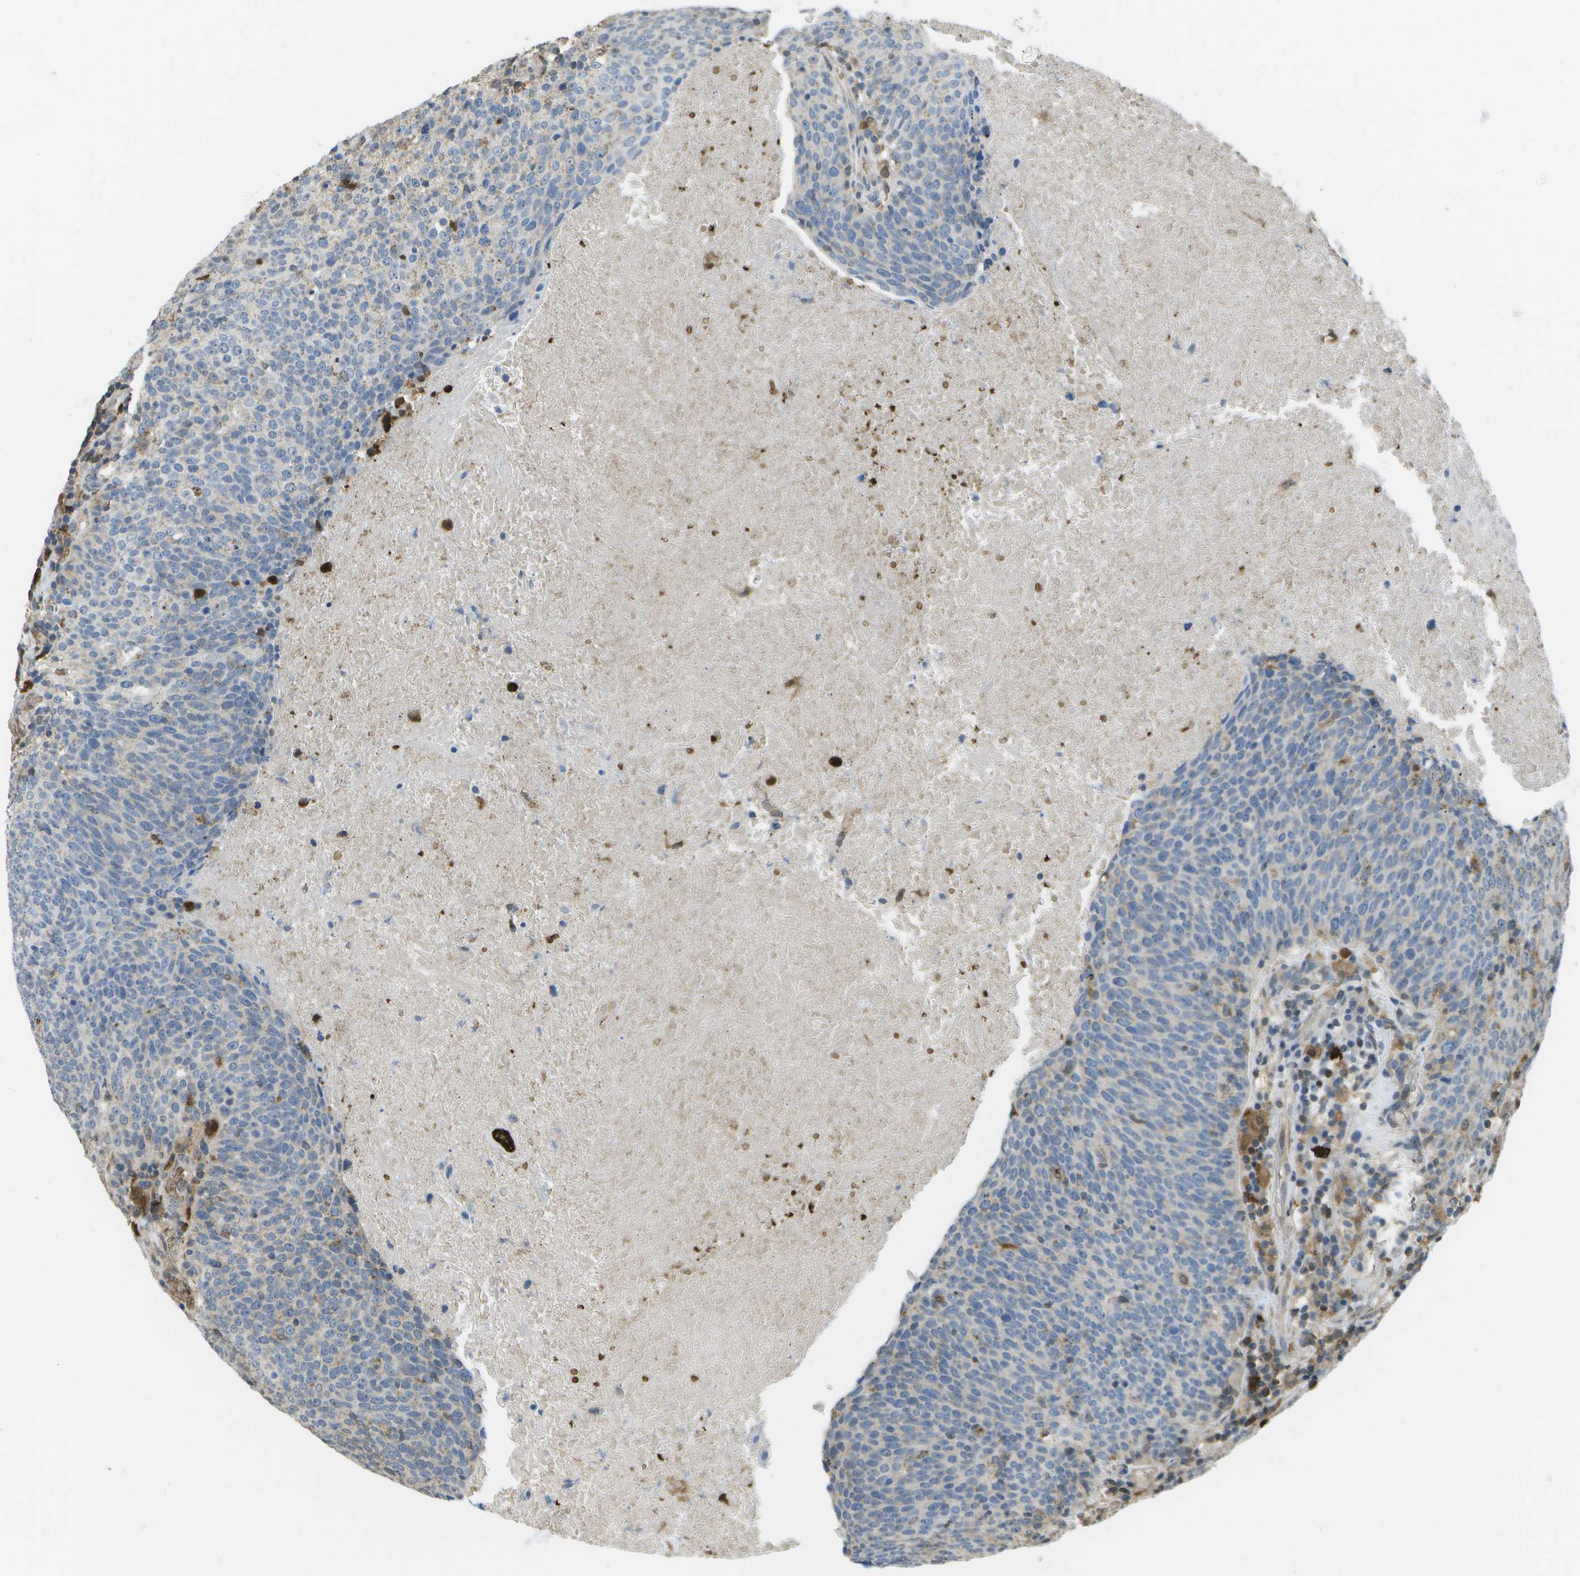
{"staining": {"intensity": "negative", "quantity": "none", "location": "none"}, "tissue": "head and neck cancer", "cell_type": "Tumor cells", "image_type": "cancer", "snomed": [{"axis": "morphology", "description": "Squamous cell carcinoma, NOS"}, {"axis": "morphology", "description": "Squamous cell carcinoma, metastatic, NOS"}, {"axis": "topography", "description": "Lymph node"}, {"axis": "topography", "description": "Head-Neck"}], "caption": "Immunohistochemistry (IHC) image of neoplastic tissue: human head and neck cancer stained with DAB (3,3'-diaminobenzidine) exhibits no significant protein expression in tumor cells. (DAB (3,3'-diaminobenzidine) immunohistochemistry with hematoxylin counter stain).", "gene": "CACHD1", "patient": {"sex": "male", "age": 62}}